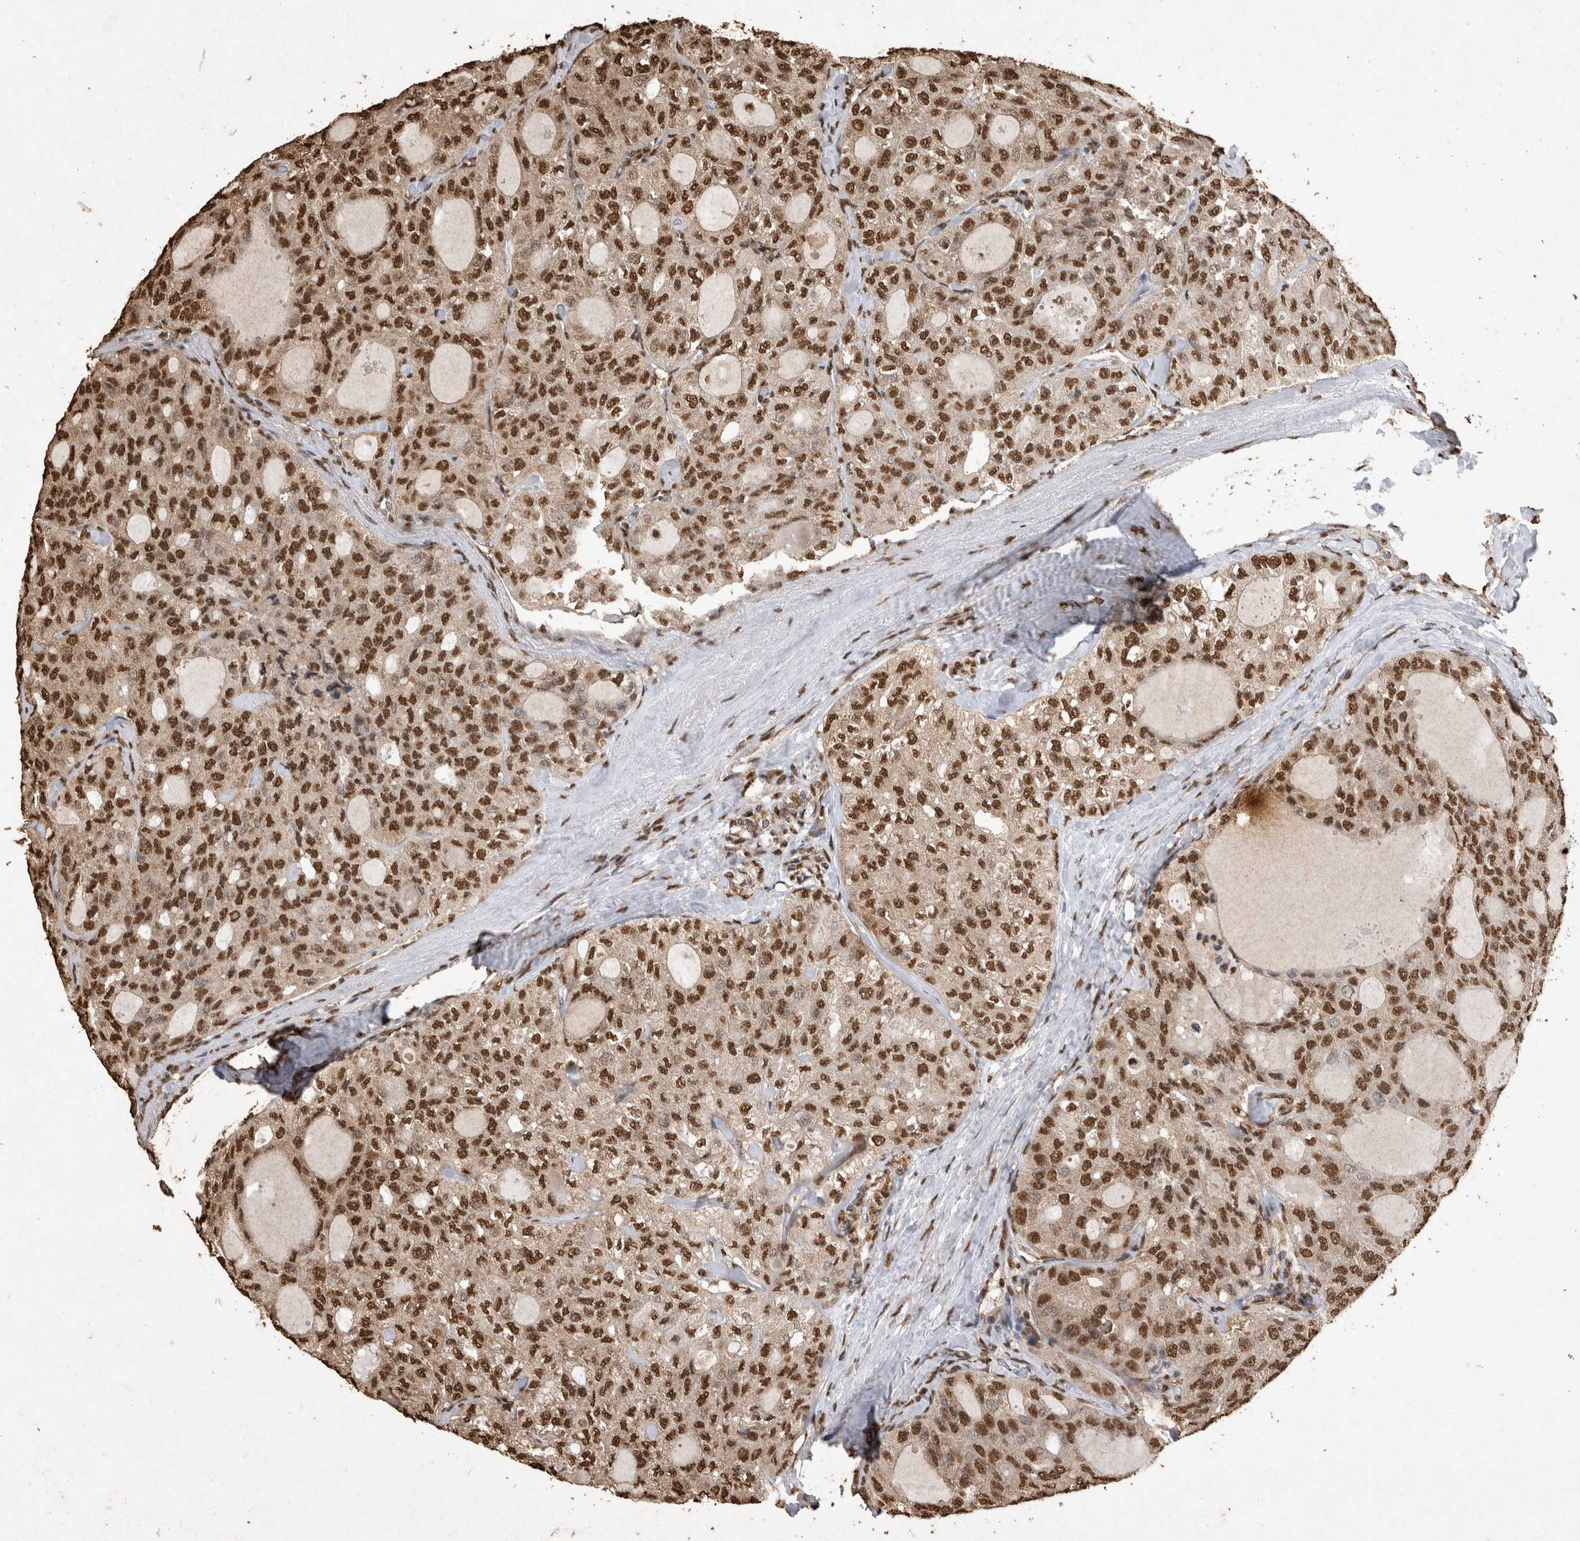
{"staining": {"intensity": "strong", "quantity": ">75%", "location": "cytoplasmic/membranous,nuclear"}, "tissue": "thyroid cancer", "cell_type": "Tumor cells", "image_type": "cancer", "snomed": [{"axis": "morphology", "description": "Follicular adenoma carcinoma, NOS"}, {"axis": "topography", "description": "Thyroid gland"}], "caption": "A brown stain shows strong cytoplasmic/membranous and nuclear positivity of a protein in human thyroid cancer tumor cells.", "gene": "OAS2", "patient": {"sex": "male", "age": 75}}